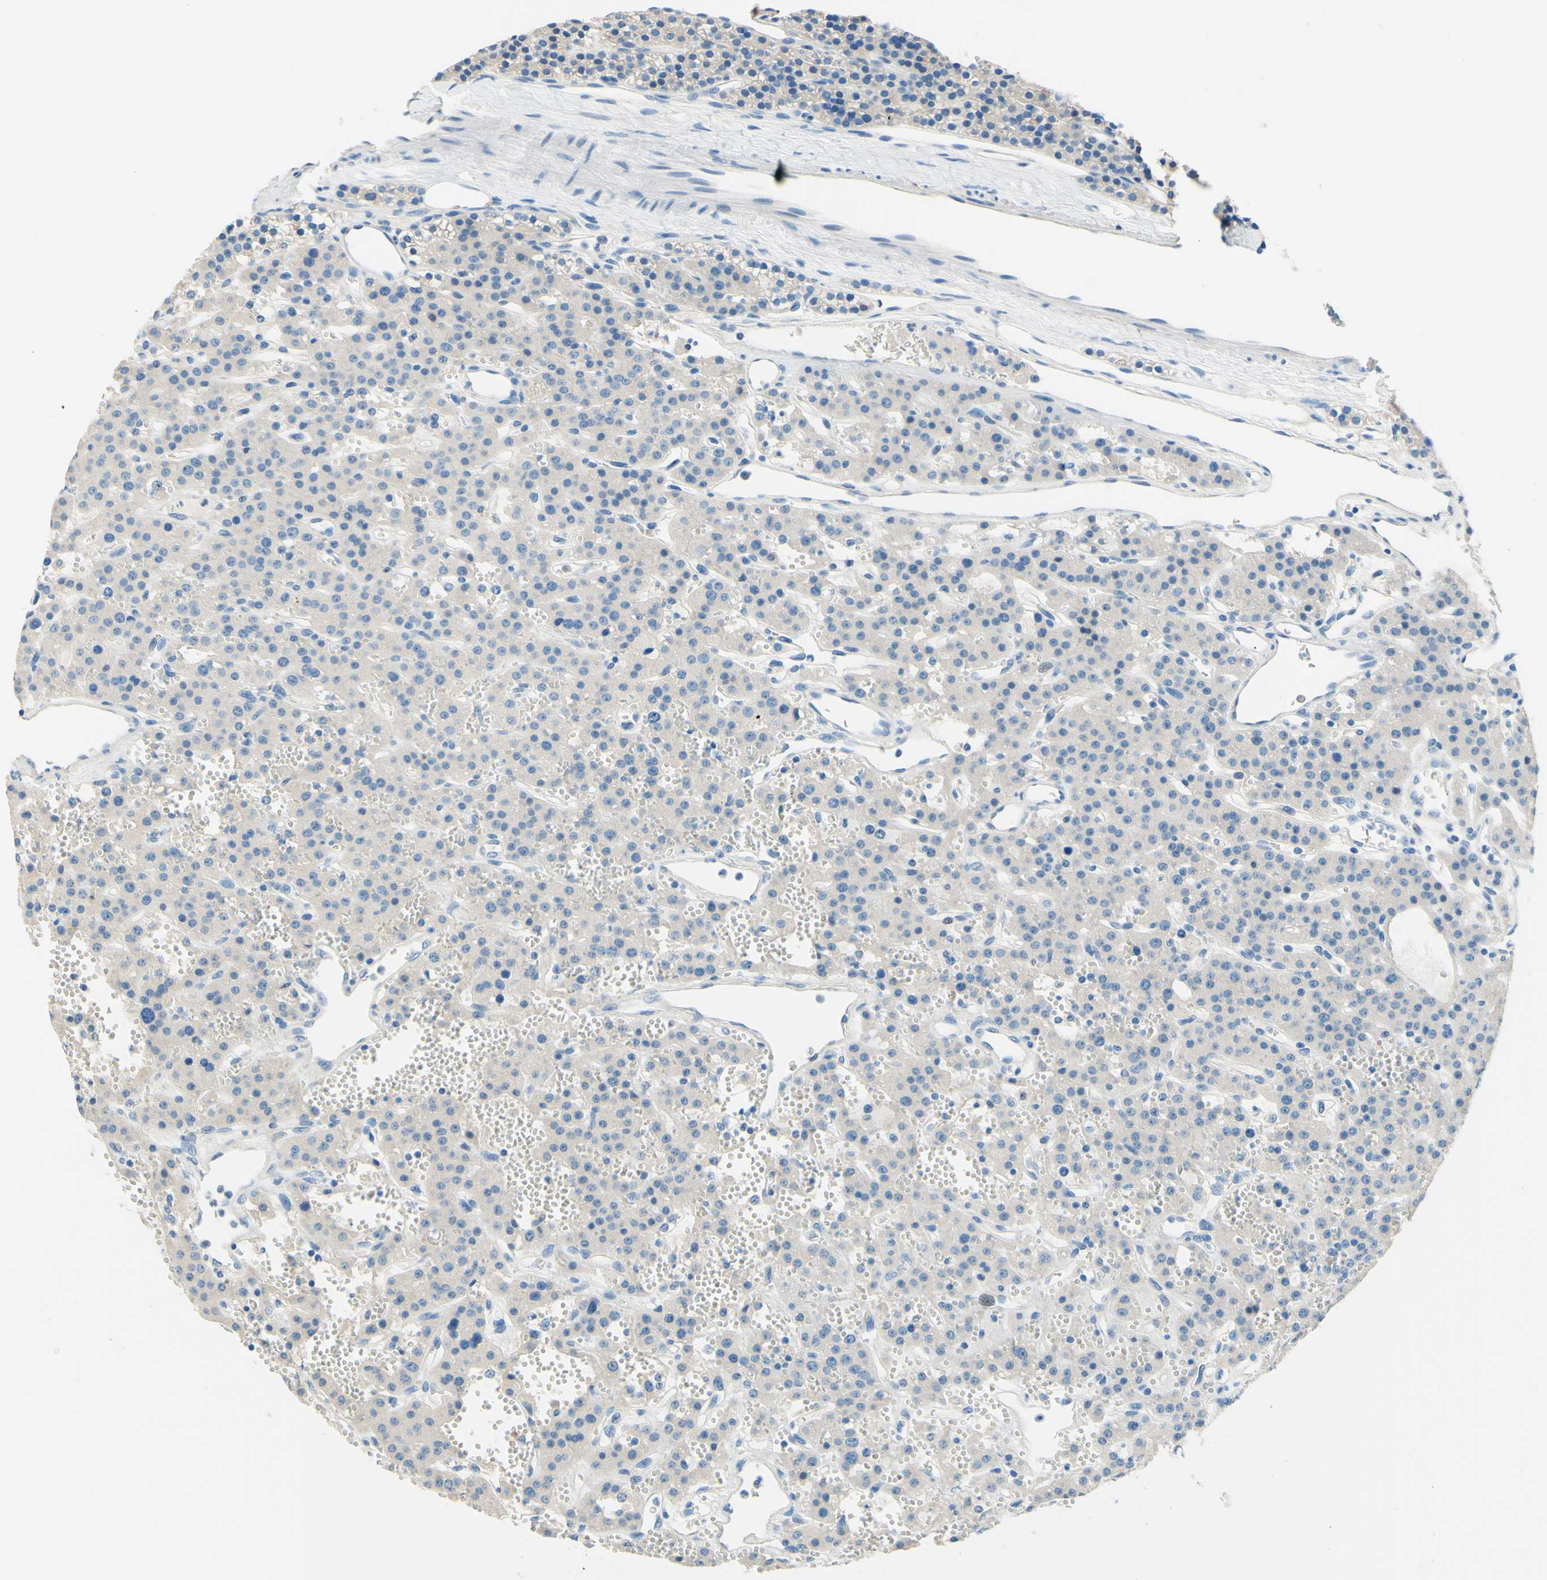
{"staining": {"intensity": "negative", "quantity": "none", "location": "none"}, "tissue": "parathyroid gland", "cell_type": "Glandular cells", "image_type": "normal", "snomed": [{"axis": "morphology", "description": "Normal tissue, NOS"}, {"axis": "morphology", "description": "Adenoma, NOS"}, {"axis": "topography", "description": "Parathyroid gland"}], "caption": "The immunohistochemistry photomicrograph has no significant expression in glandular cells of parathyroid gland.", "gene": "PASD1", "patient": {"sex": "female", "age": 81}}